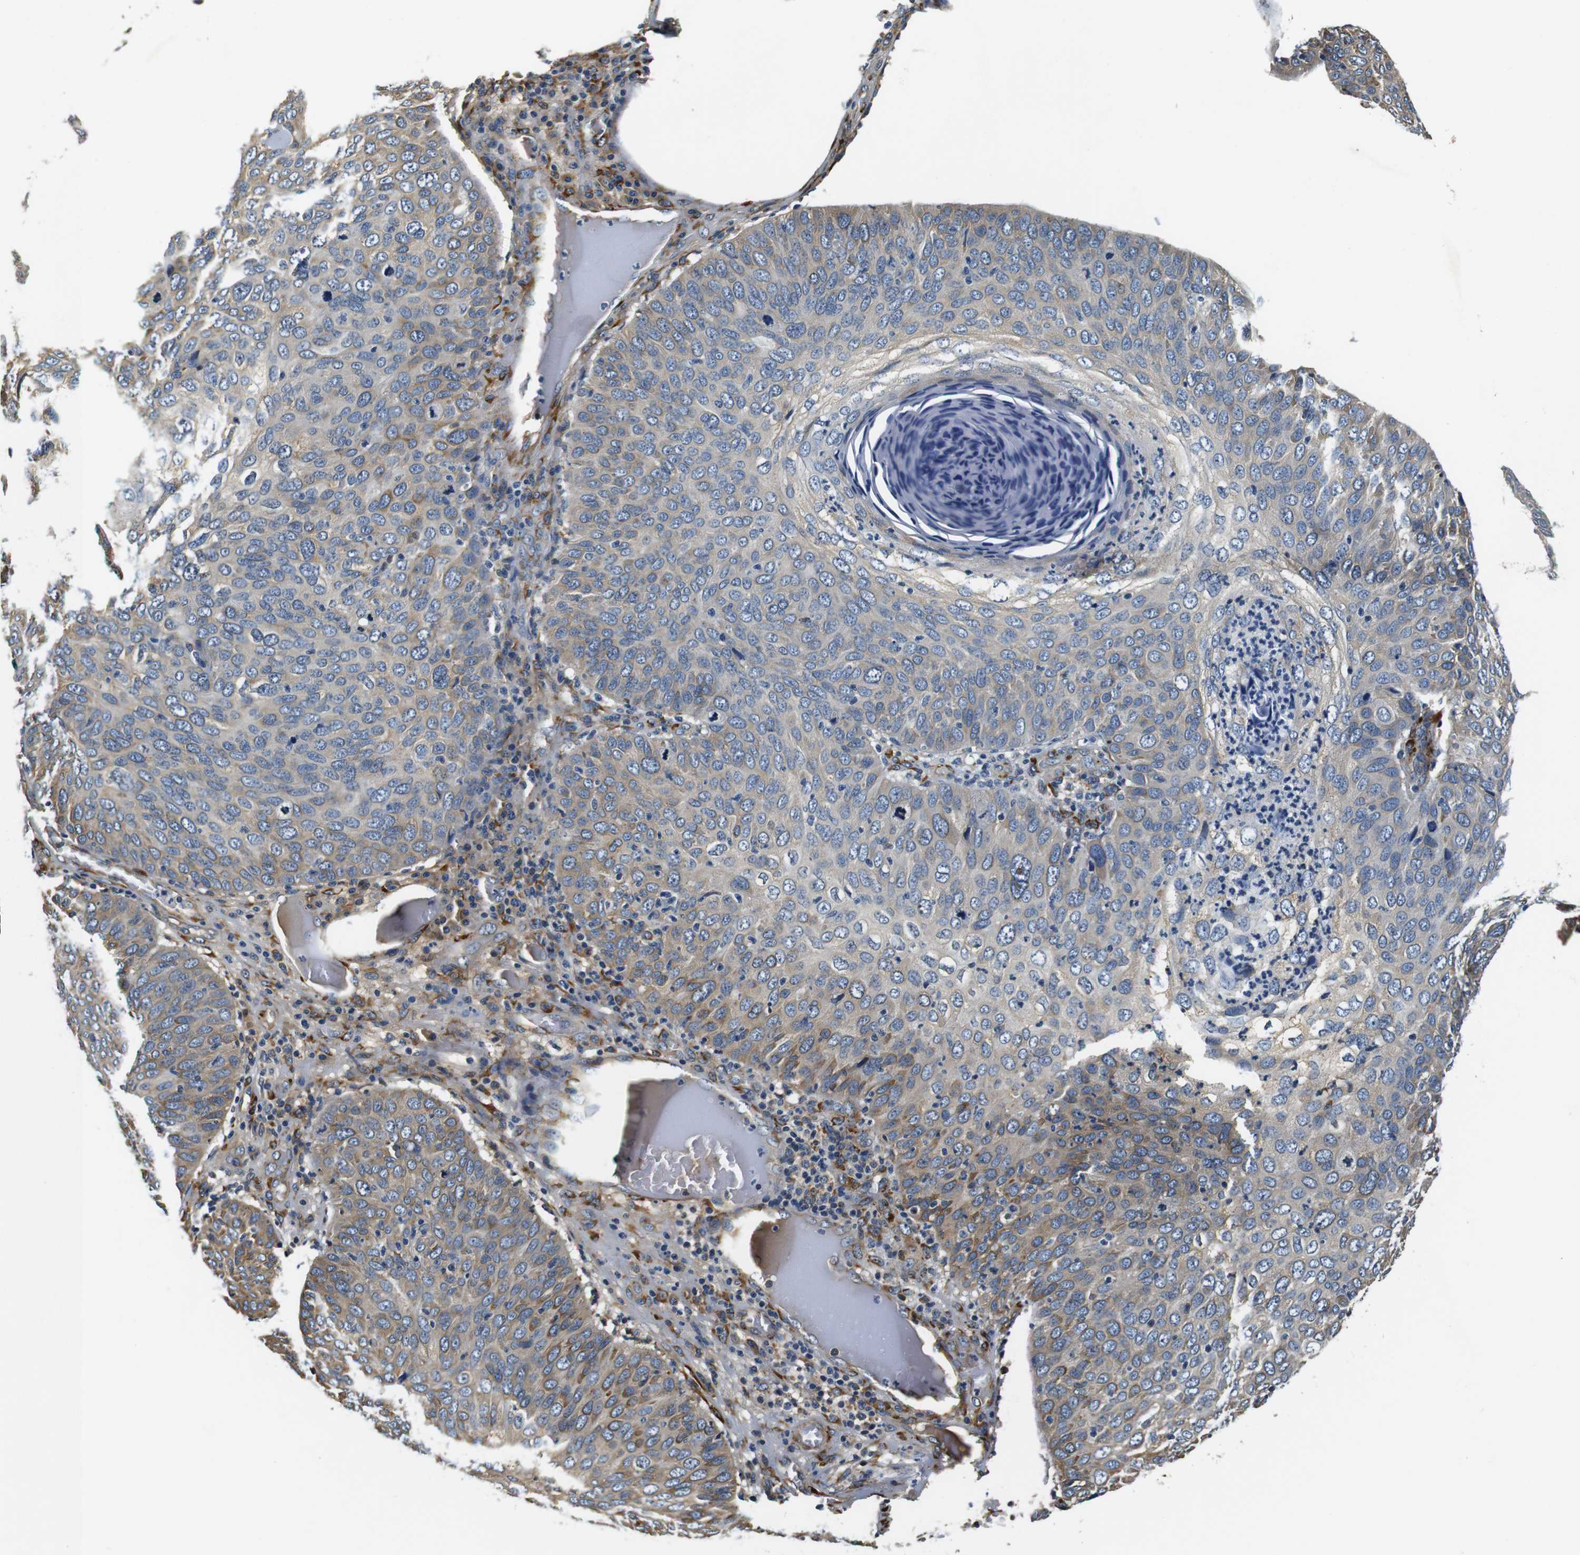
{"staining": {"intensity": "moderate", "quantity": "<25%", "location": "cytoplasmic/membranous"}, "tissue": "skin cancer", "cell_type": "Tumor cells", "image_type": "cancer", "snomed": [{"axis": "morphology", "description": "Squamous cell carcinoma, NOS"}, {"axis": "topography", "description": "Skin"}], "caption": "Human skin cancer stained for a protein (brown) demonstrates moderate cytoplasmic/membranous positive expression in approximately <25% of tumor cells.", "gene": "COL1A1", "patient": {"sex": "male", "age": 87}}